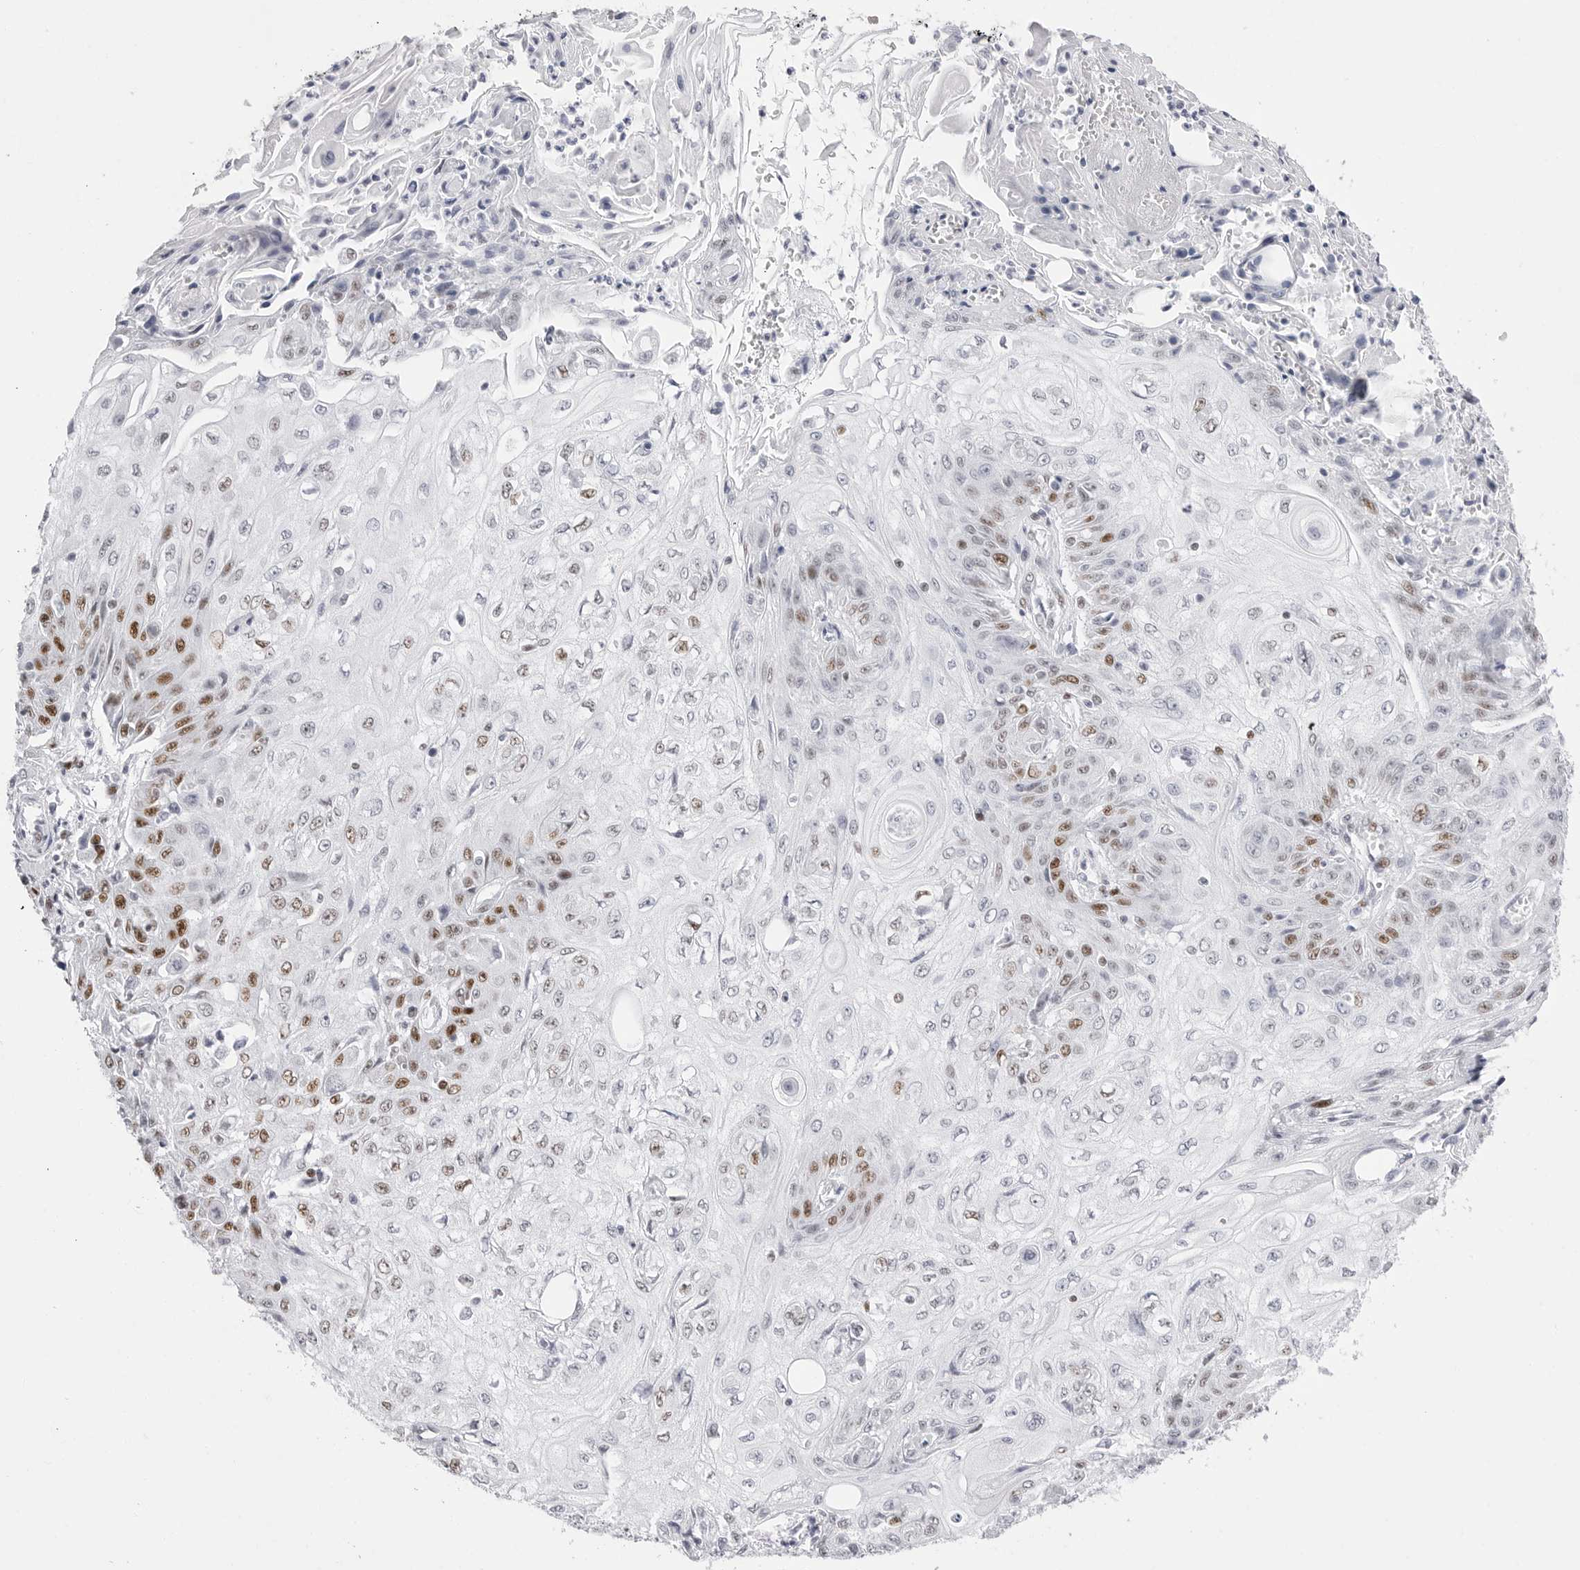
{"staining": {"intensity": "moderate", "quantity": "25%-75%", "location": "nuclear"}, "tissue": "skin cancer", "cell_type": "Tumor cells", "image_type": "cancer", "snomed": [{"axis": "morphology", "description": "Squamous cell carcinoma, NOS"}, {"axis": "morphology", "description": "Squamous cell carcinoma, metastatic, NOS"}, {"axis": "topography", "description": "Skin"}, {"axis": "topography", "description": "Lymph node"}], "caption": "Tumor cells reveal moderate nuclear staining in approximately 25%-75% of cells in skin squamous cell carcinoma.", "gene": "NASP", "patient": {"sex": "male", "age": 75}}